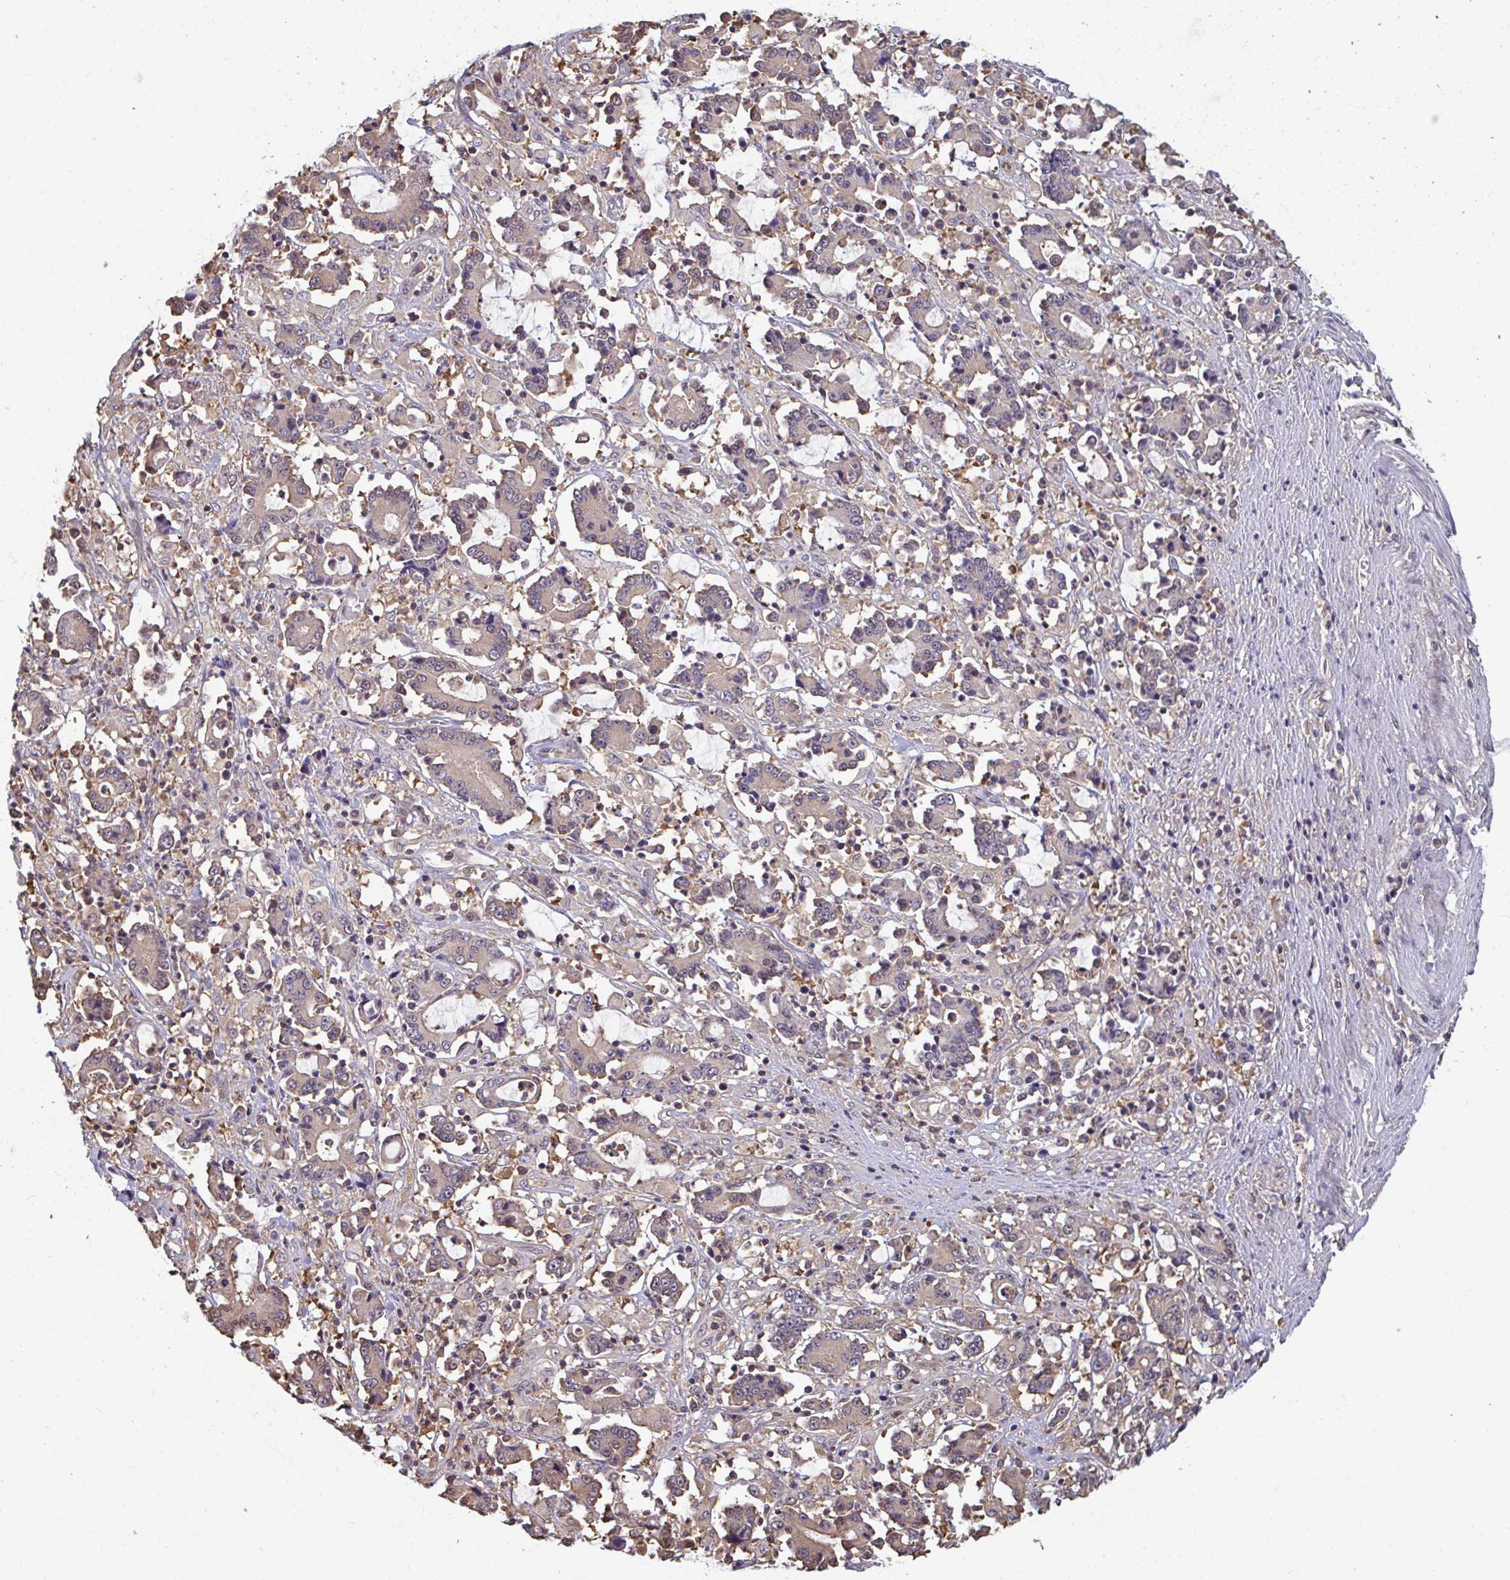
{"staining": {"intensity": "weak", "quantity": "25%-75%", "location": "cytoplasmic/membranous"}, "tissue": "stomach cancer", "cell_type": "Tumor cells", "image_type": "cancer", "snomed": [{"axis": "morphology", "description": "Adenocarcinoma, NOS"}, {"axis": "topography", "description": "Stomach, upper"}], "caption": "Weak cytoplasmic/membranous protein staining is seen in approximately 25%-75% of tumor cells in adenocarcinoma (stomach).", "gene": "TTC9C", "patient": {"sex": "male", "age": 68}}